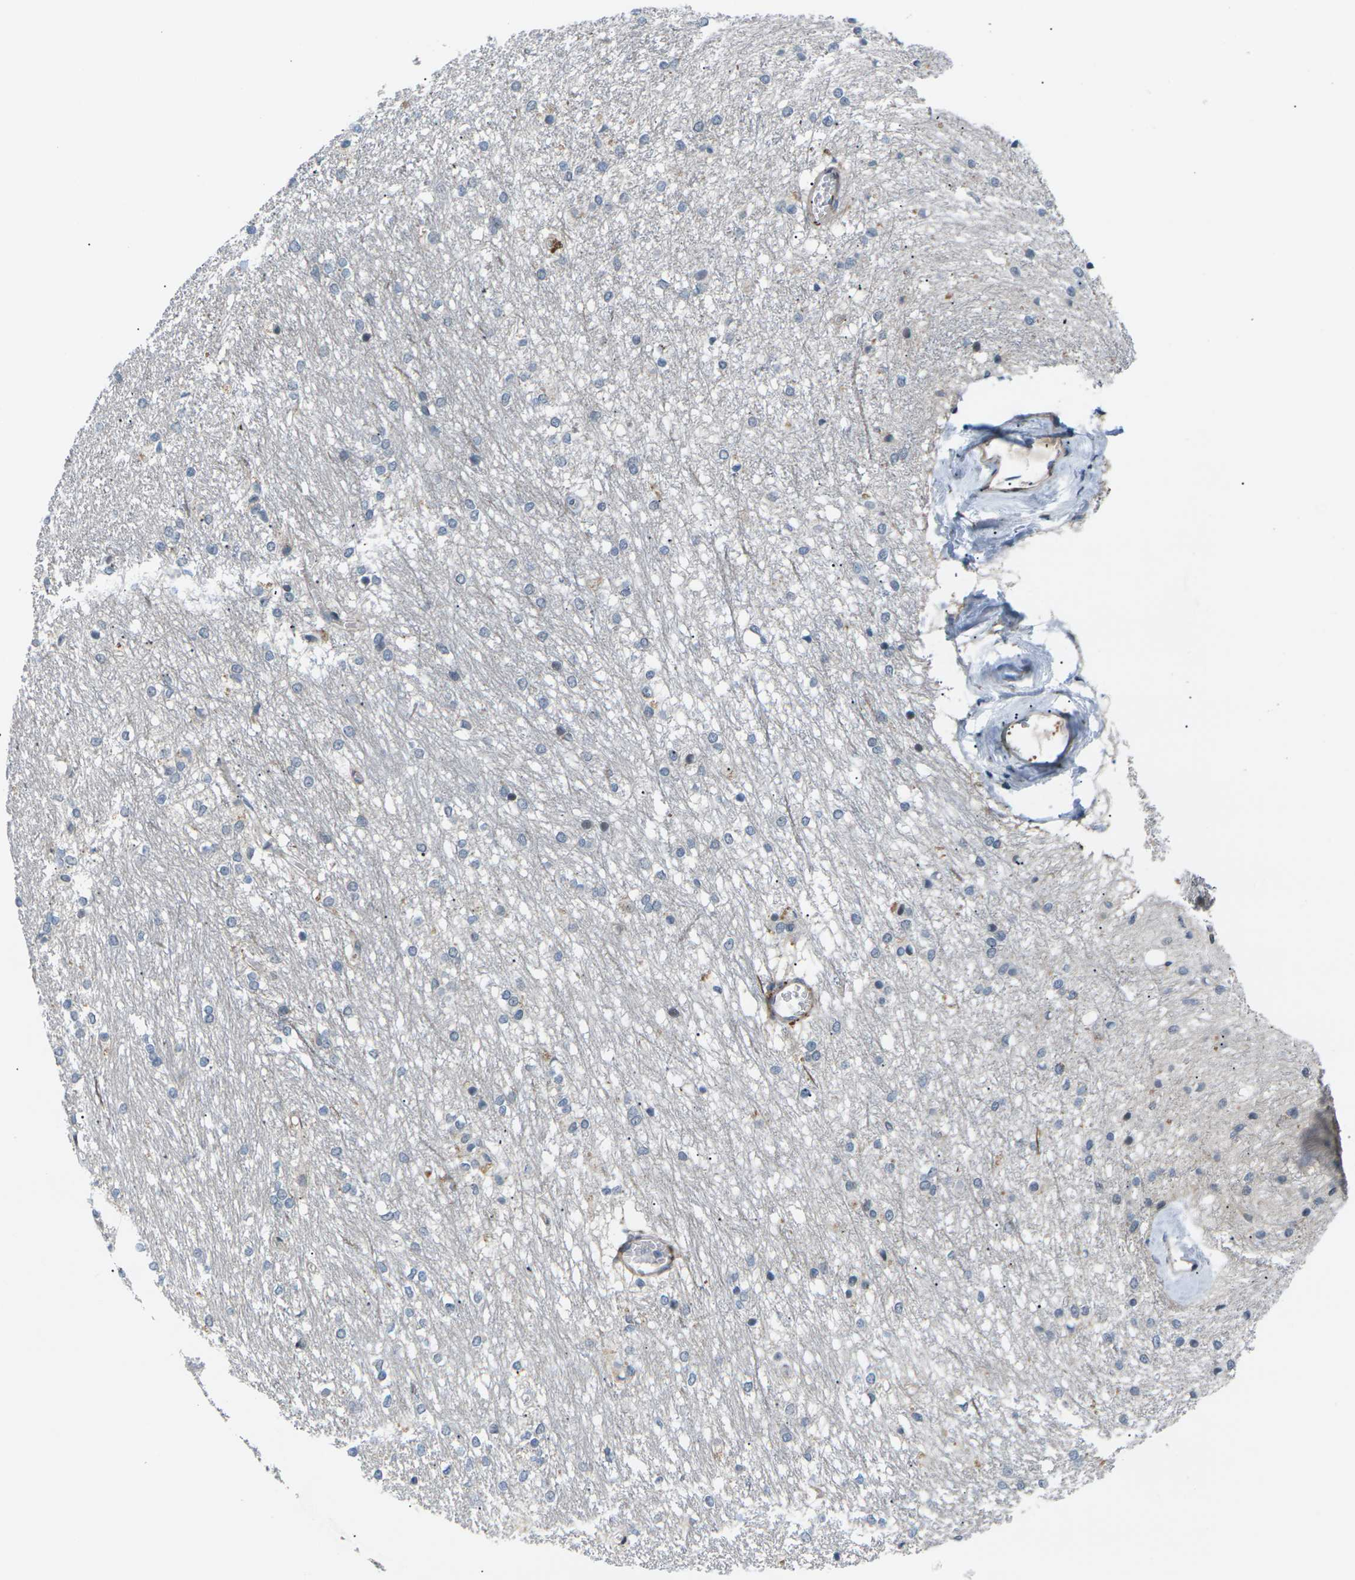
{"staining": {"intensity": "moderate", "quantity": "<25%", "location": "cytoplasmic/membranous"}, "tissue": "caudate", "cell_type": "Glial cells", "image_type": "normal", "snomed": [{"axis": "morphology", "description": "Normal tissue, NOS"}, {"axis": "topography", "description": "Lateral ventricle wall"}], "caption": "Moderate cytoplasmic/membranous expression for a protein is appreciated in about <25% of glial cells of normal caudate using immunohistochemistry (IHC).", "gene": "RPS6KA3", "patient": {"sex": "female", "age": 19}}